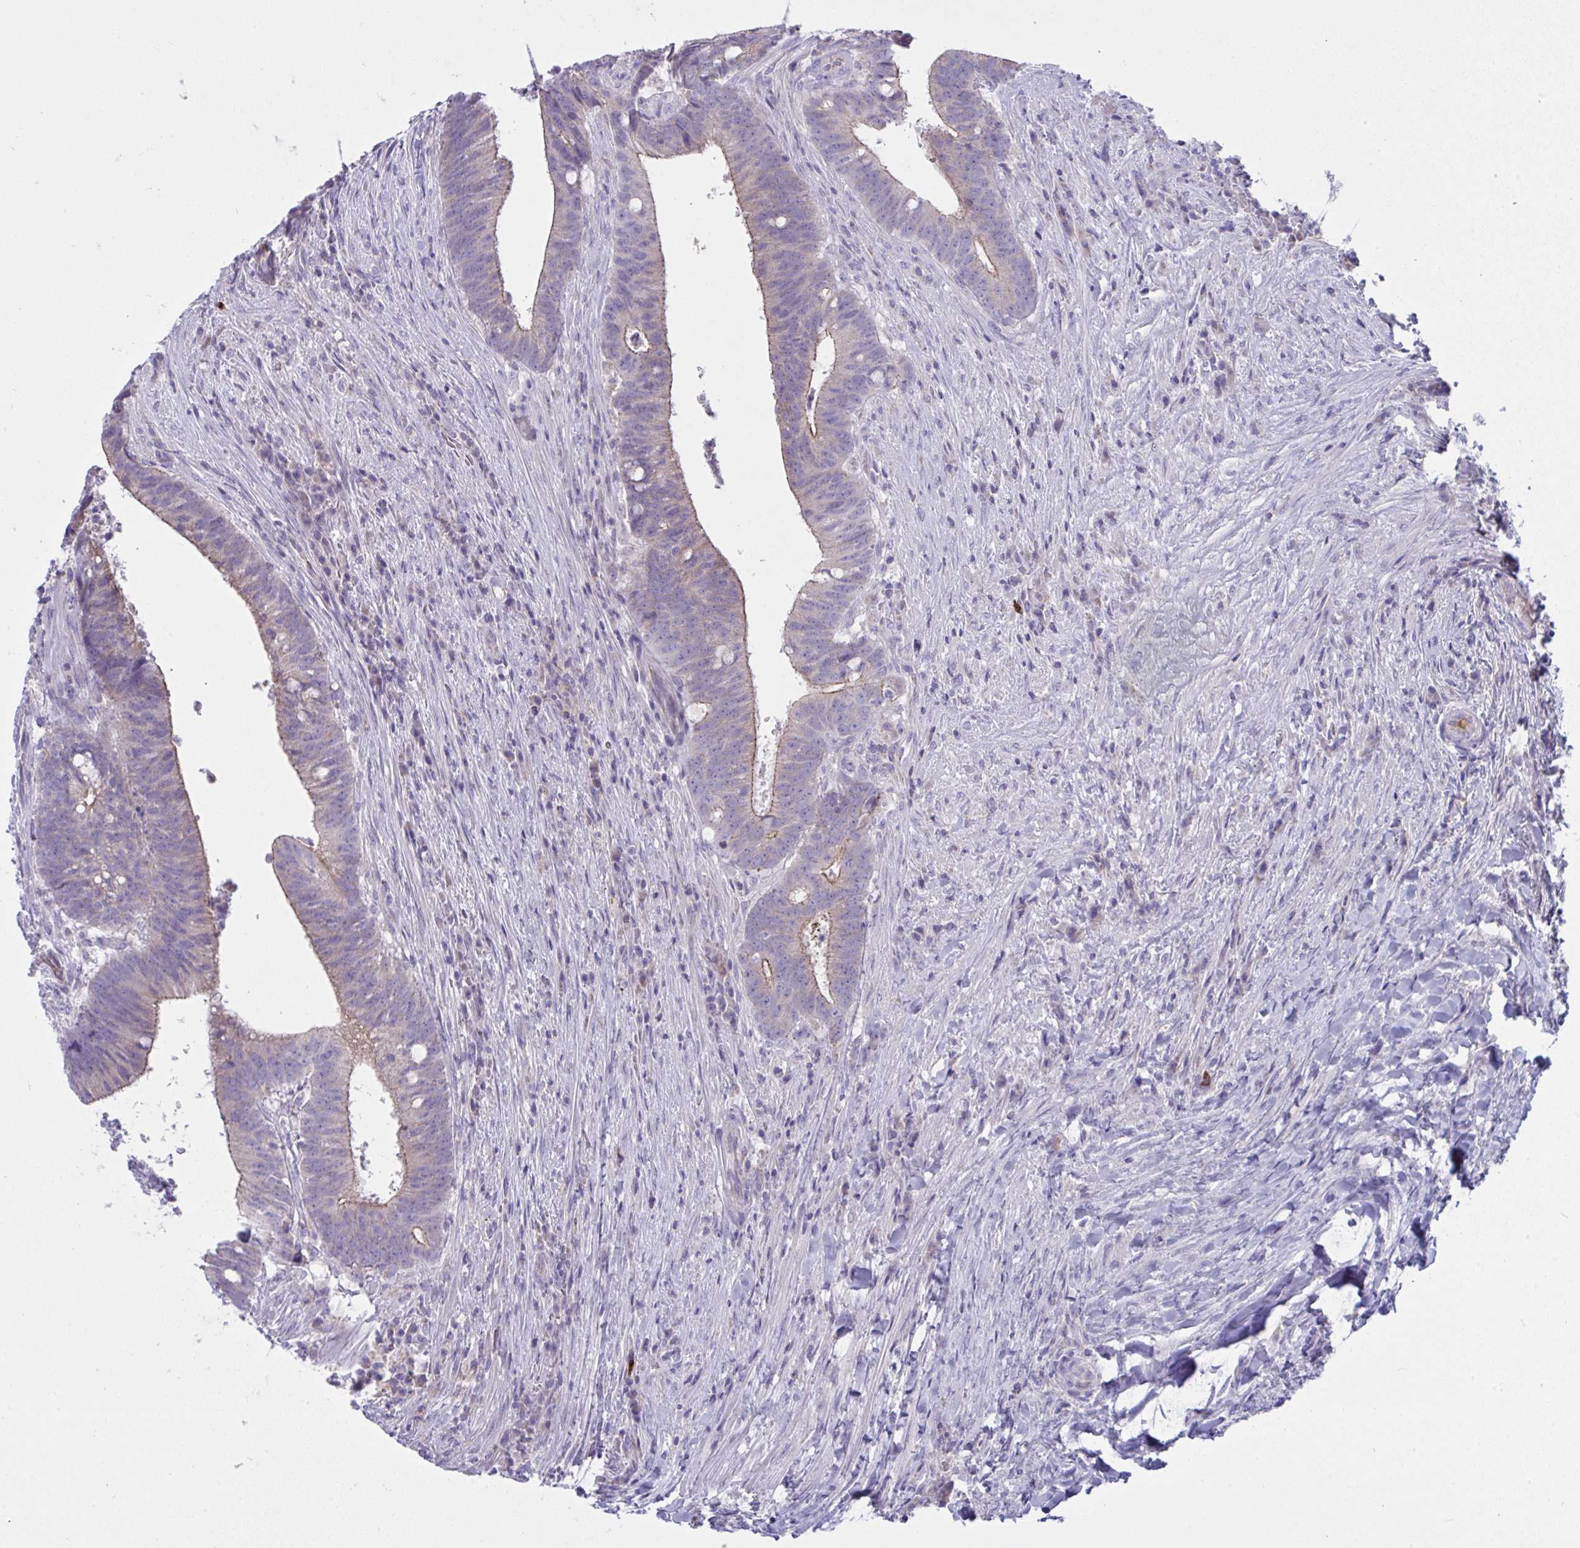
{"staining": {"intensity": "weak", "quantity": "<25%", "location": "cytoplasmic/membranous"}, "tissue": "colorectal cancer", "cell_type": "Tumor cells", "image_type": "cancer", "snomed": [{"axis": "morphology", "description": "Adenocarcinoma, NOS"}, {"axis": "topography", "description": "Colon"}], "caption": "A micrograph of adenocarcinoma (colorectal) stained for a protein reveals no brown staining in tumor cells. Nuclei are stained in blue.", "gene": "PLA2G12B", "patient": {"sex": "female", "age": 43}}